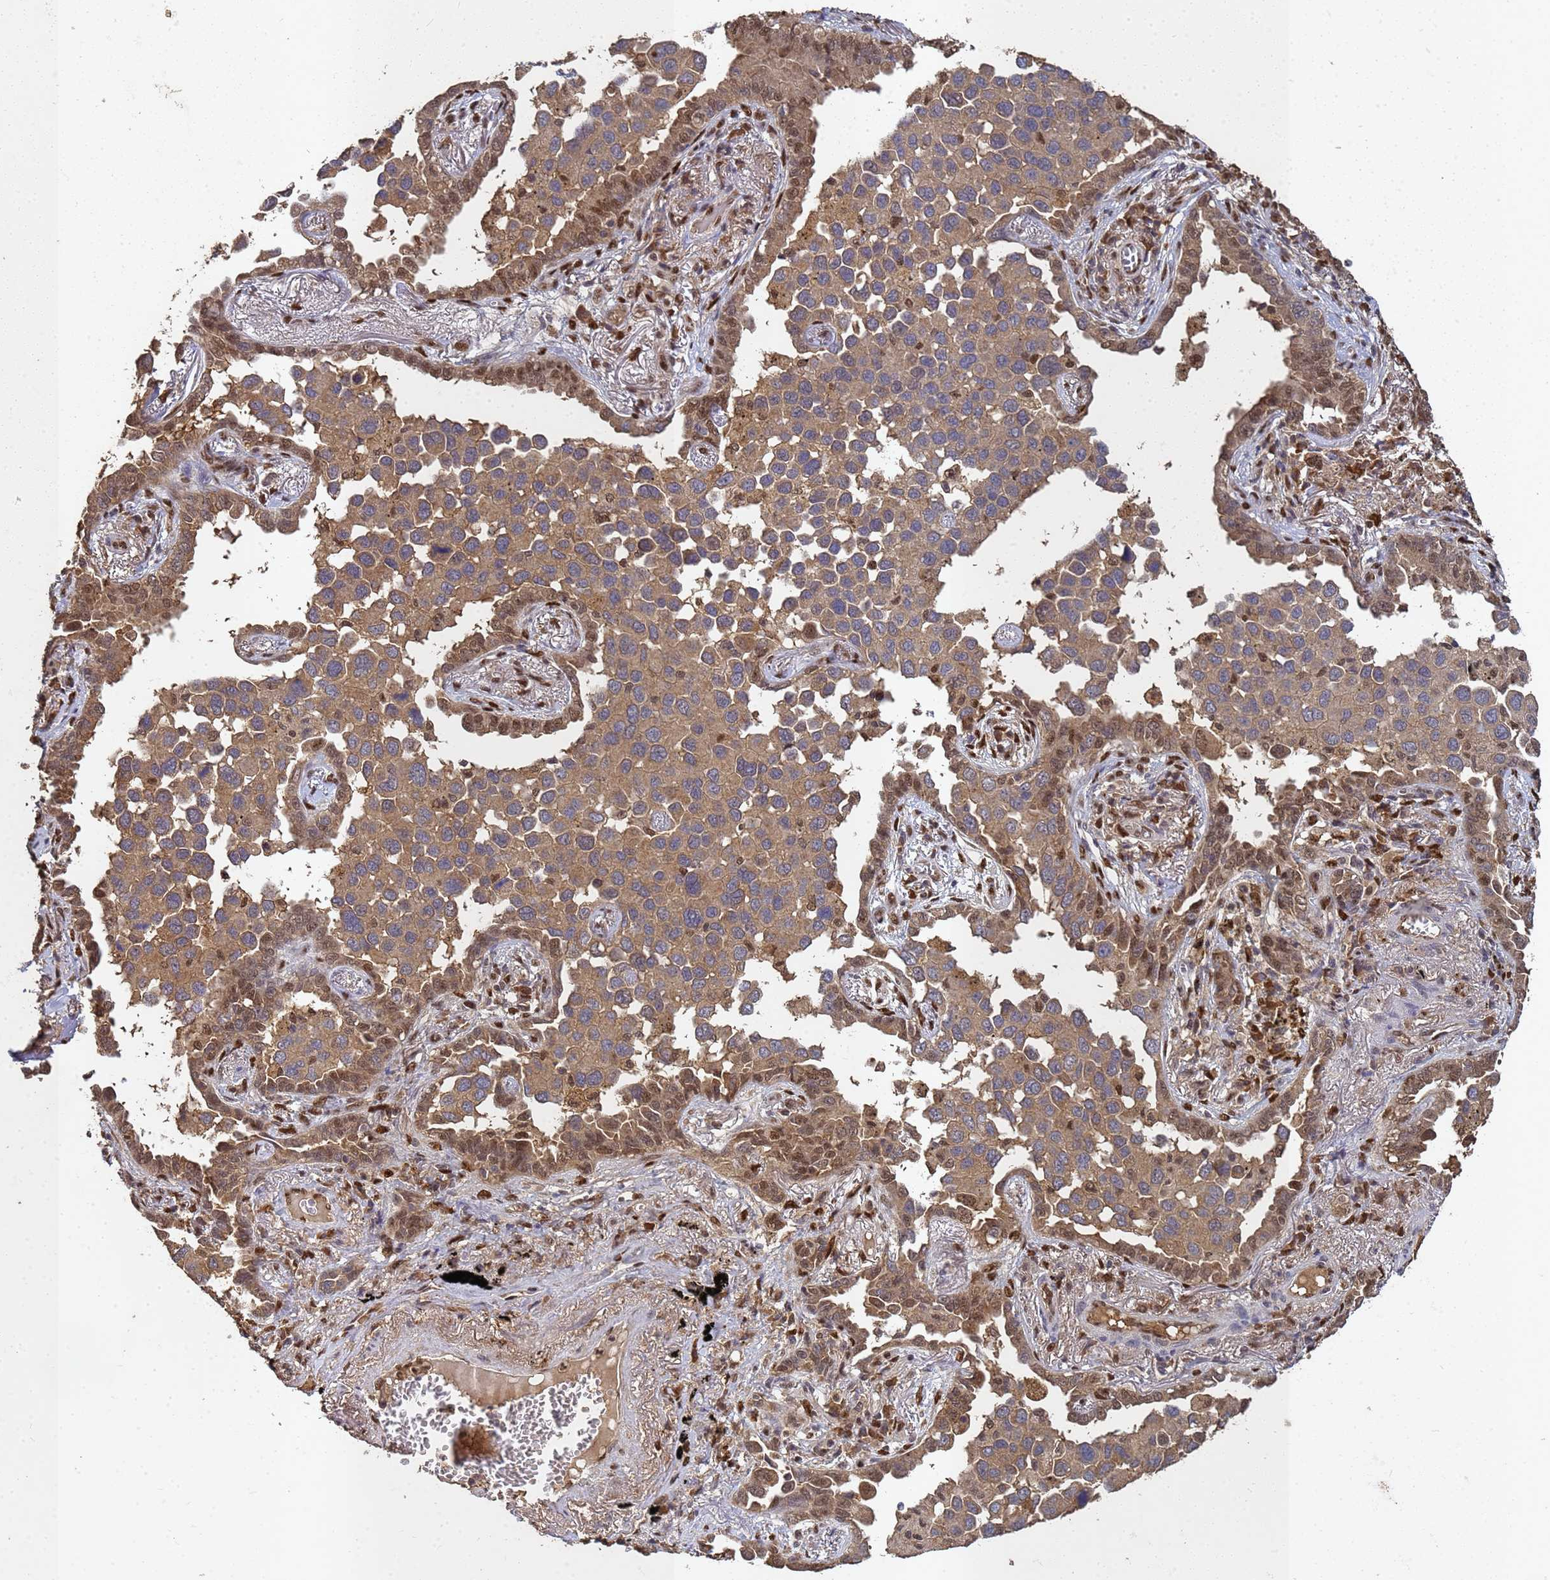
{"staining": {"intensity": "moderate", "quantity": ">75%", "location": "cytoplasmic/membranous,nuclear"}, "tissue": "lung cancer", "cell_type": "Tumor cells", "image_type": "cancer", "snomed": [{"axis": "morphology", "description": "Adenocarcinoma, NOS"}, {"axis": "topography", "description": "Lung"}], "caption": "This image shows lung adenocarcinoma stained with immunohistochemistry (IHC) to label a protein in brown. The cytoplasmic/membranous and nuclear of tumor cells show moderate positivity for the protein. Nuclei are counter-stained blue.", "gene": "SECISBP2", "patient": {"sex": "male", "age": 67}}